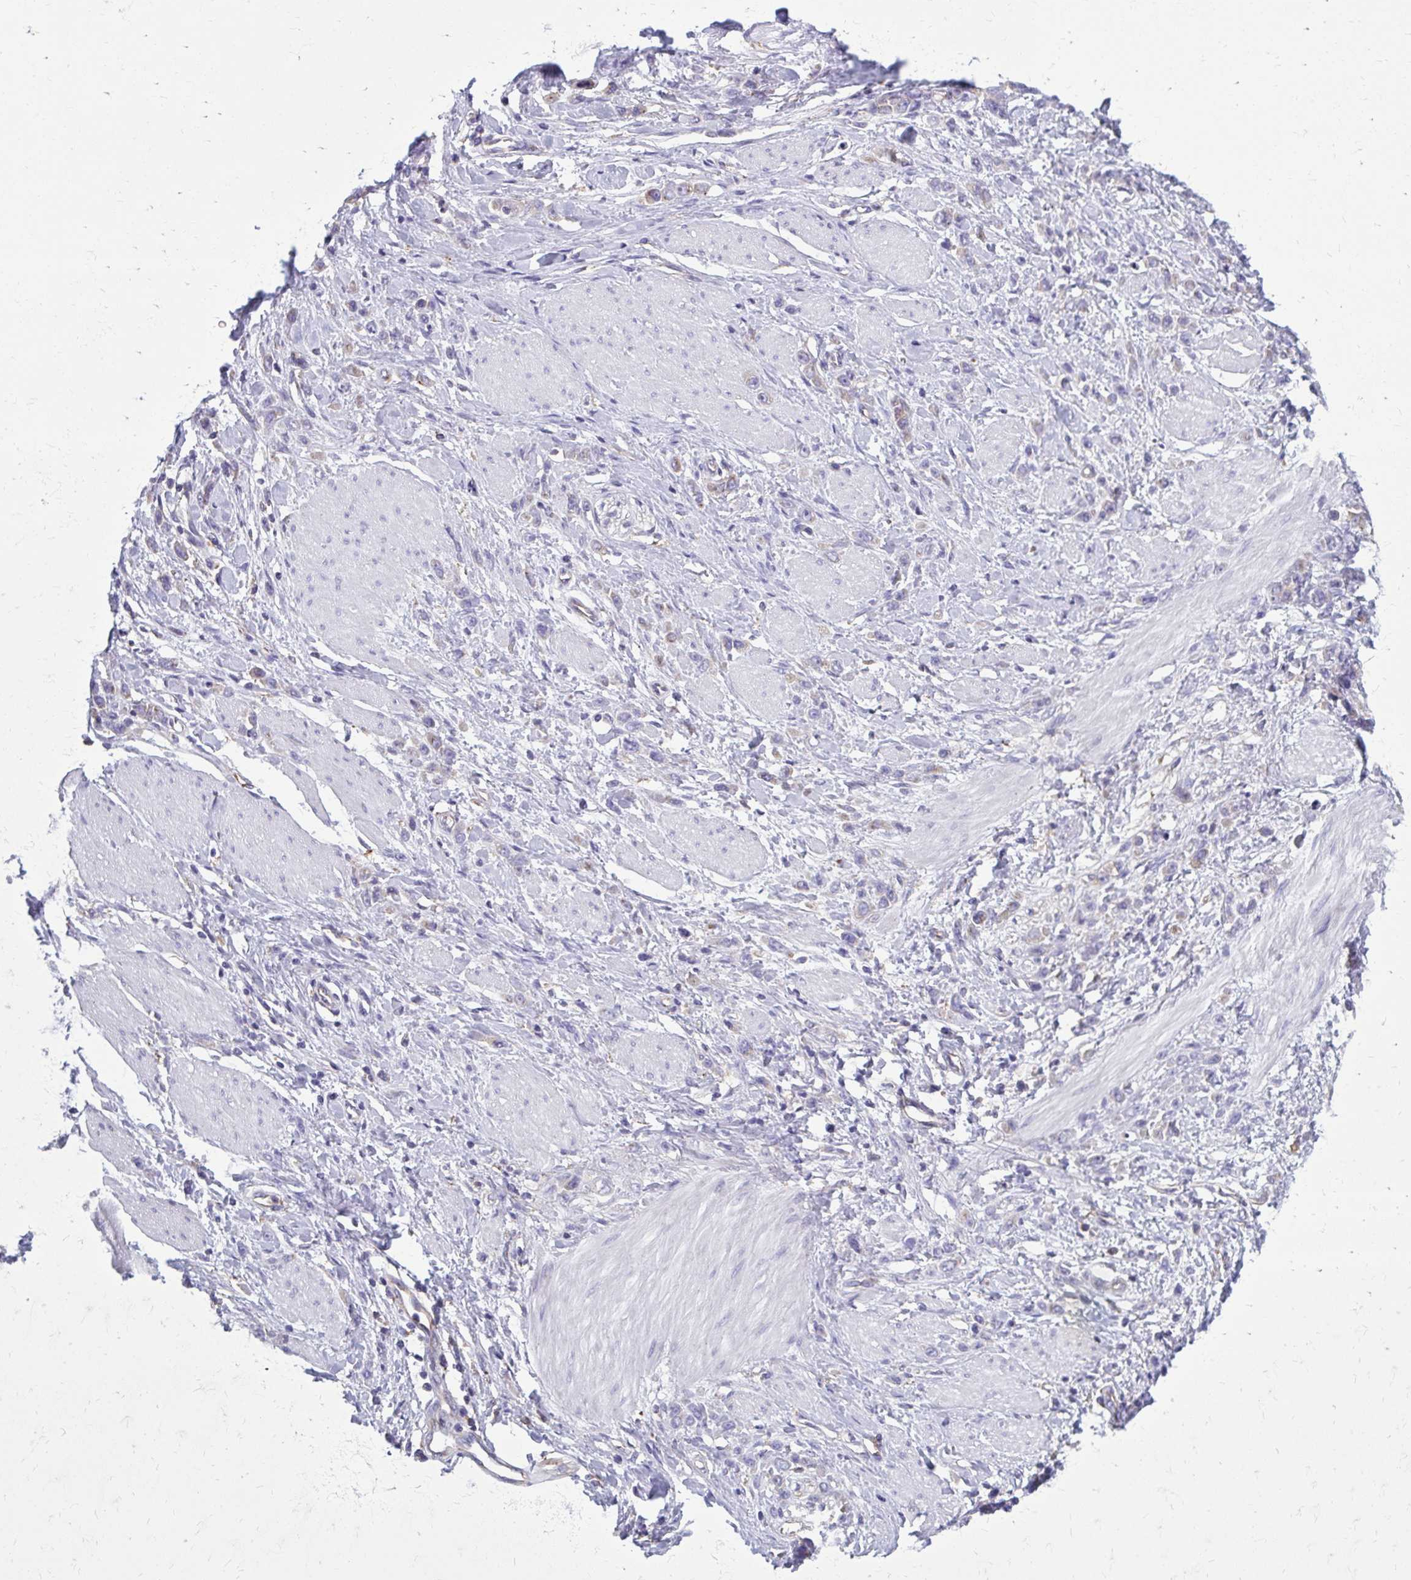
{"staining": {"intensity": "negative", "quantity": "none", "location": "none"}, "tissue": "stomach cancer", "cell_type": "Tumor cells", "image_type": "cancer", "snomed": [{"axis": "morphology", "description": "Adenocarcinoma, NOS"}, {"axis": "topography", "description": "Stomach"}], "caption": "This is a image of immunohistochemistry staining of stomach adenocarcinoma, which shows no staining in tumor cells.", "gene": "CLTA", "patient": {"sex": "male", "age": 47}}